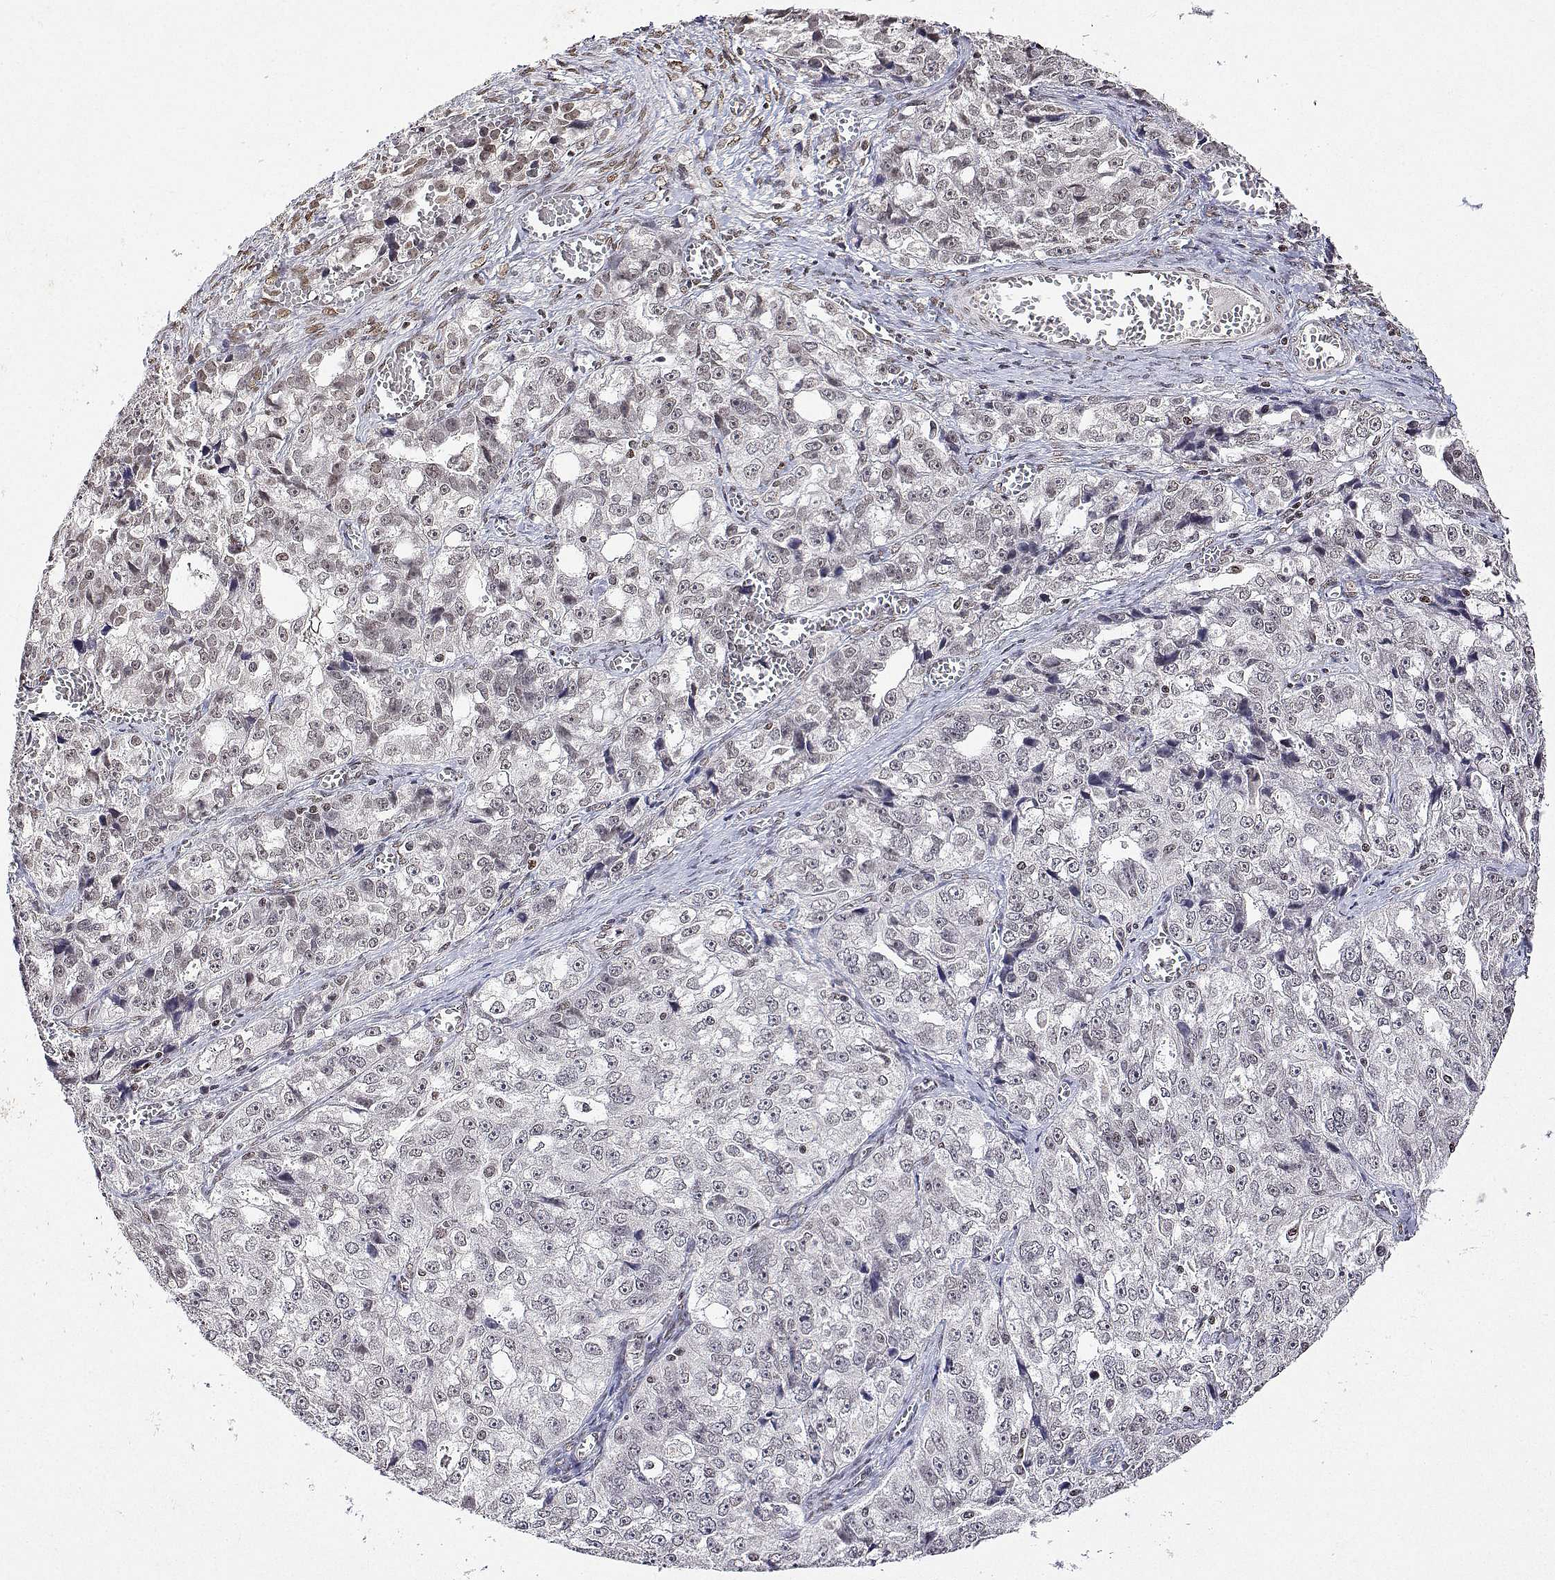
{"staining": {"intensity": "weak", "quantity": "<25%", "location": "nuclear"}, "tissue": "ovarian cancer", "cell_type": "Tumor cells", "image_type": "cancer", "snomed": [{"axis": "morphology", "description": "Cystadenocarcinoma, serous, NOS"}, {"axis": "topography", "description": "Ovary"}], "caption": "Ovarian cancer (serous cystadenocarcinoma) was stained to show a protein in brown. There is no significant positivity in tumor cells.", "gene": "XPC", "patient": {"sex": "female", "age": 51}}